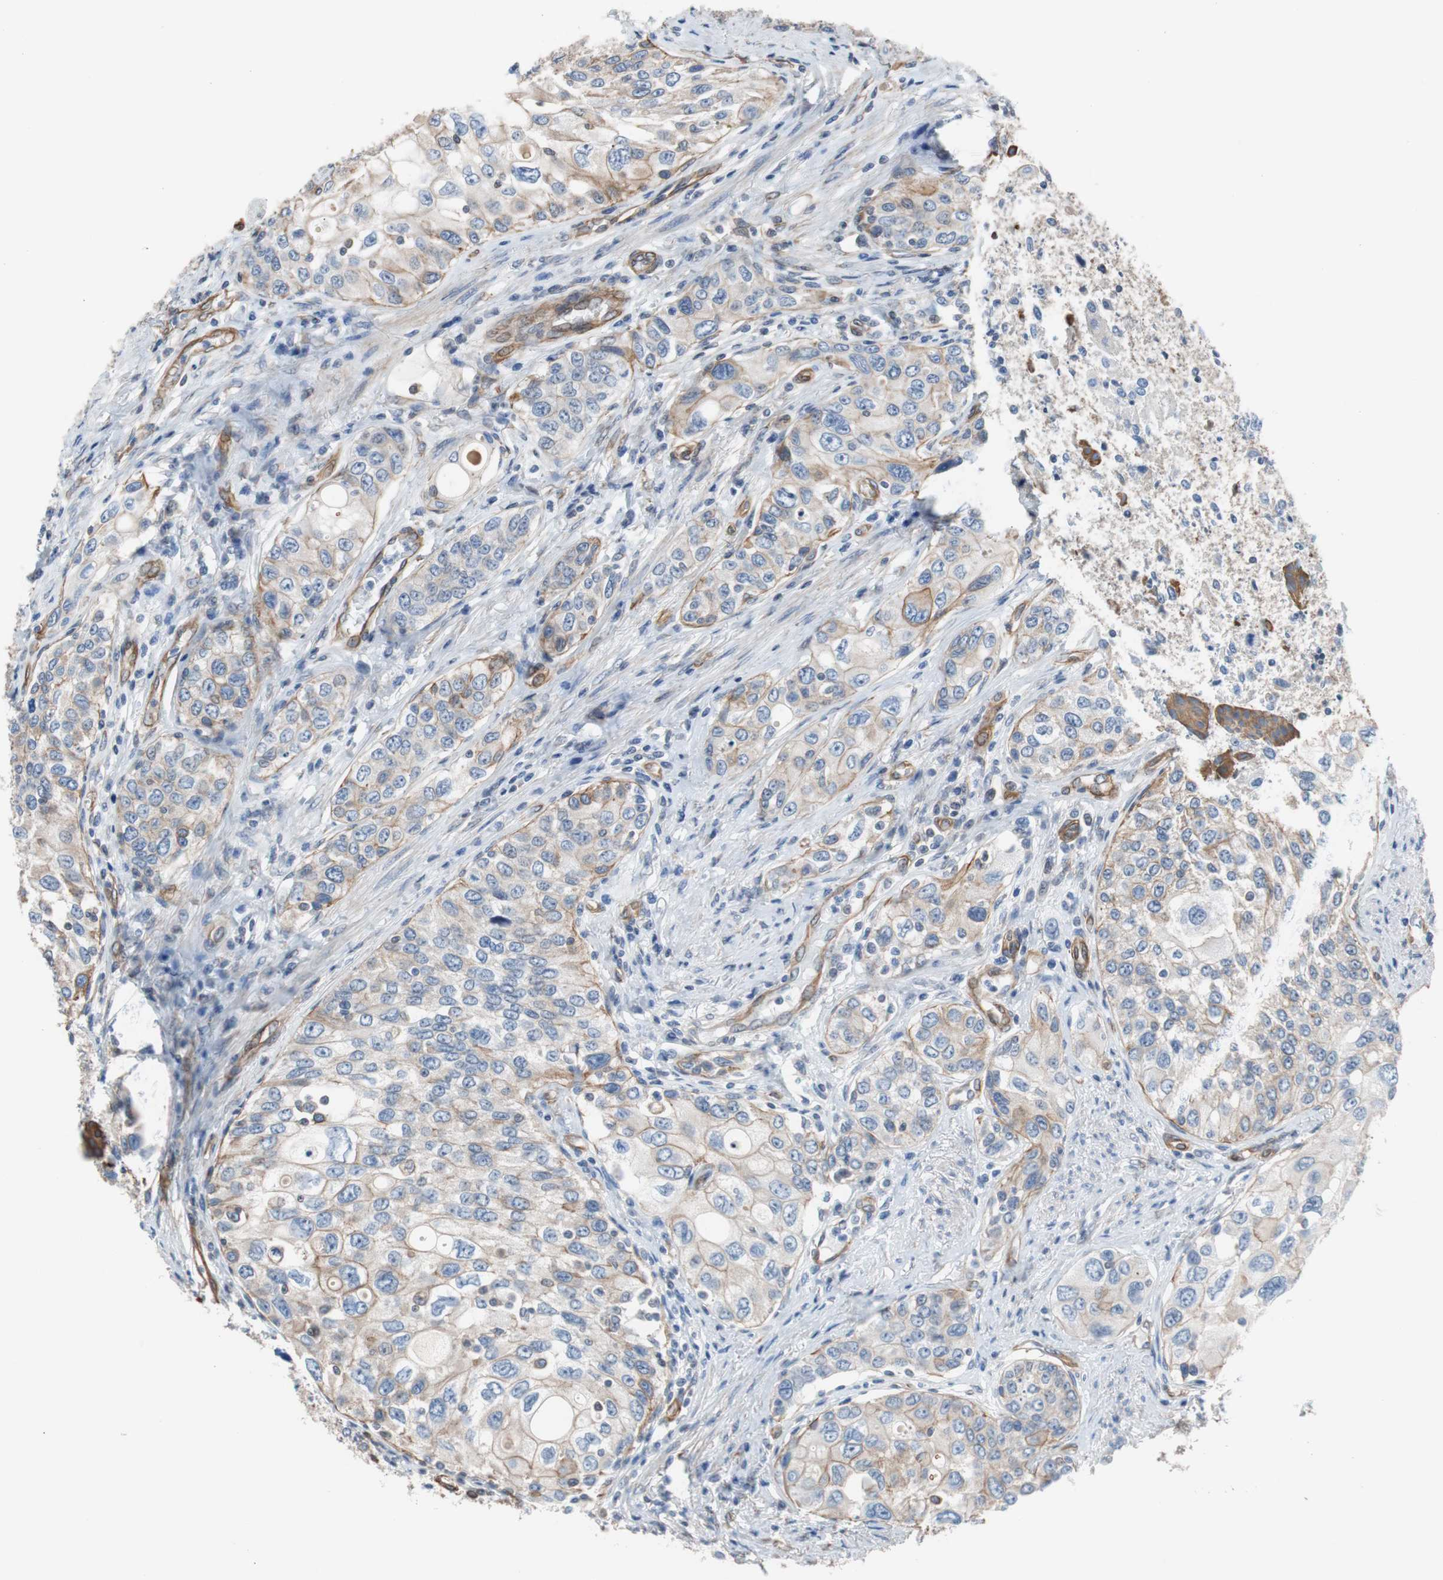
{"staining": {"intensity": "weak", "quantity": "25%-75%", "location": "cytoplasmic/membranous"}, "tissue": "urothelial cancer", "cell_type": "Tumor cells", "image_type": "cancer", "snomed": [{"axis": "morphology", "description": "Urothelial carcinoma, High grade"}, {"axis": "topography", "description": "Urinary bladder"}], "caption": "Immunohistochemistry staining of high-grade urothelial carcinoma, which exhibits low levels of weak cytoplasmic/membranous staining in approximately 25%-75% of tumor cells indicating weak cytoplasmic/membranous protein positivity. The staining was performed using DAB (3,3'-diaminobenzidine) (brown) for protein detection and nuclei were counterstained in hematoxylin (blue).", "gene": "KIF3B", "patient": {"sex": "female", "age": 56}}